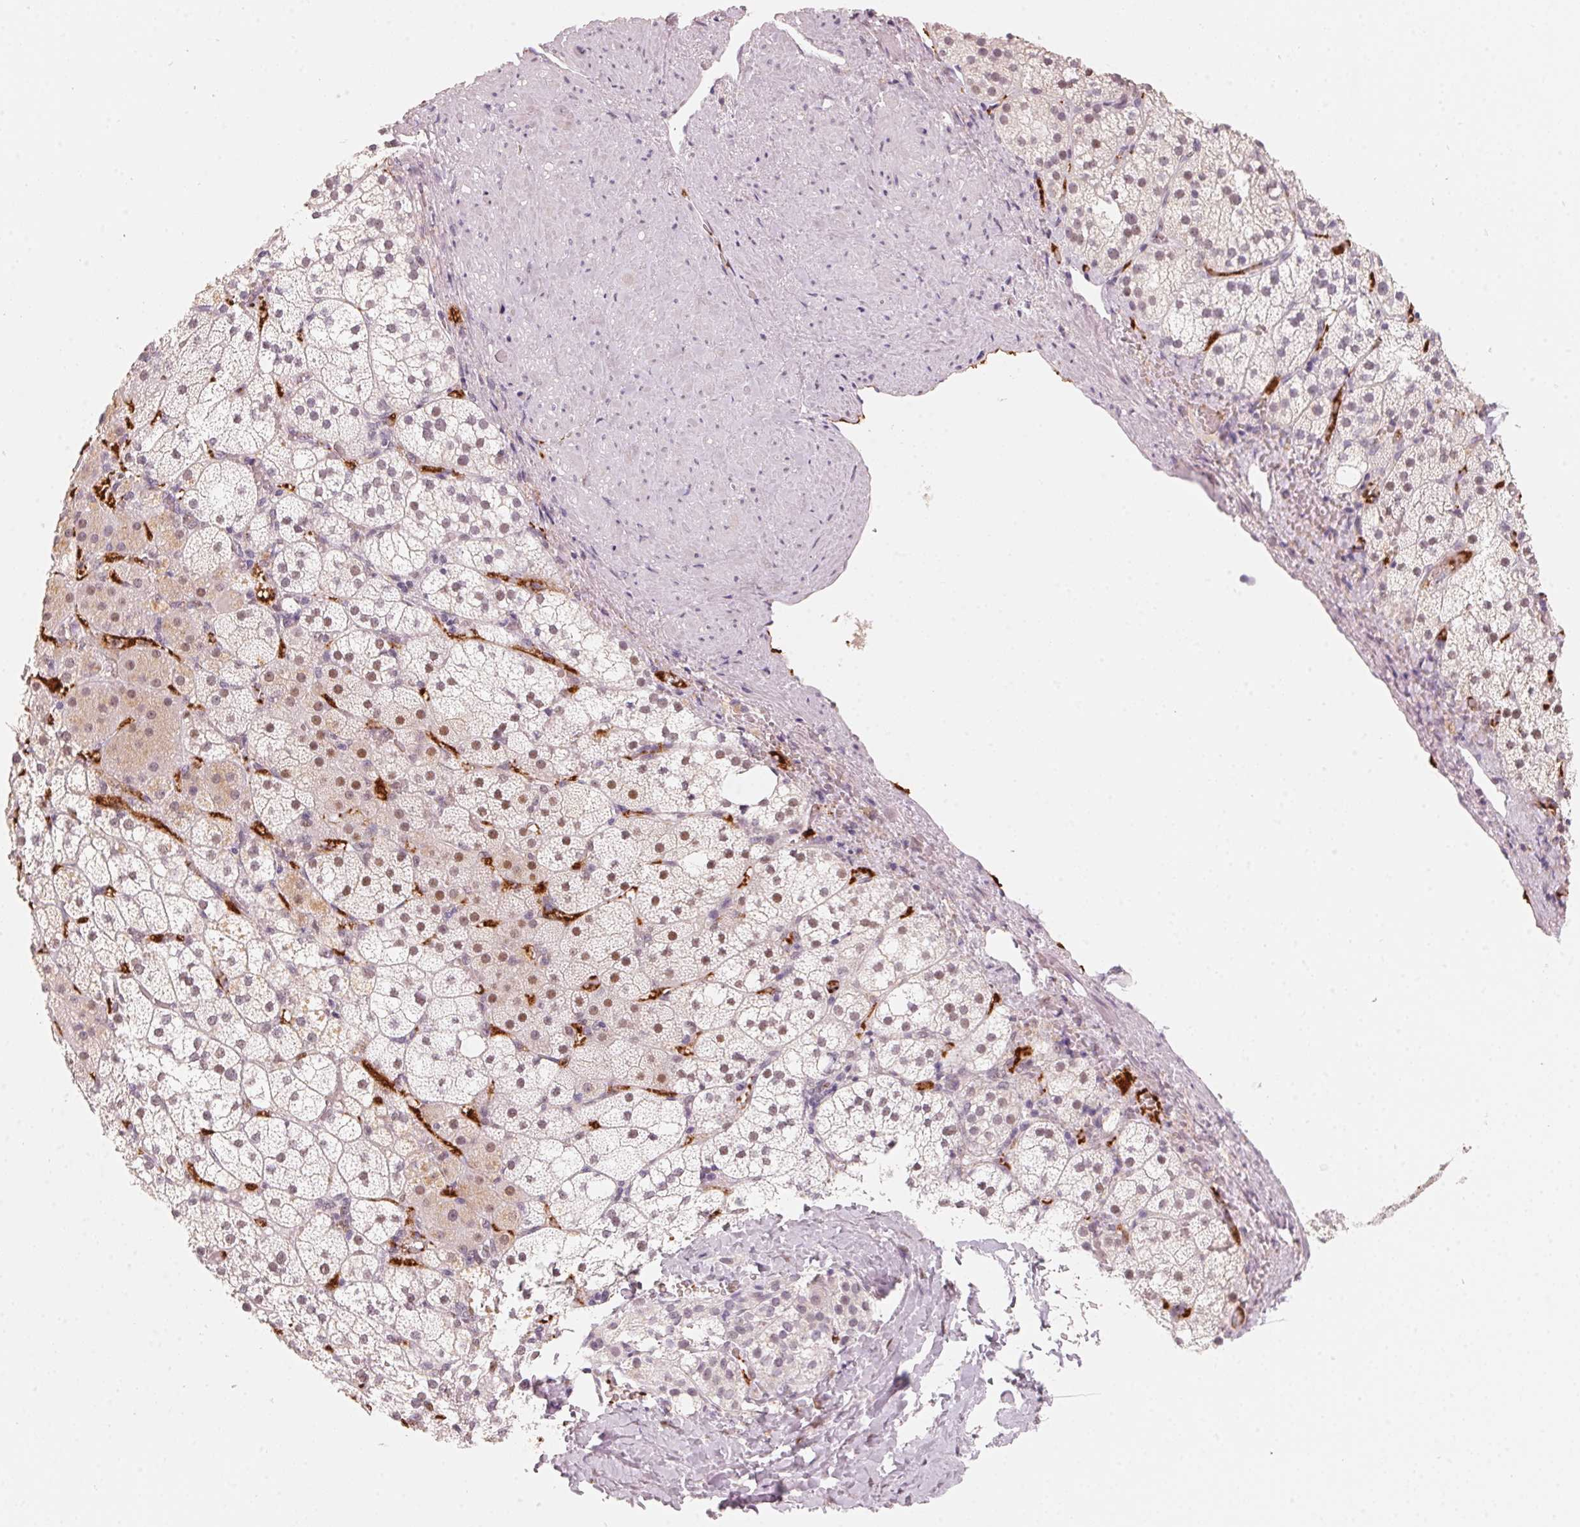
{"staining": {"intensity": "moderate", "quantity": ">75%", "location": "nuclear"}, "tissue": "adrenal gland", "cell_type": "Glandular cells", "image_type": "normal", "snomed": [{"axis": "morphology", "description": "Normal tissue, NOS"}, {"axis": "topography", "description": "Adrenal gland"}], "caption": "Immunohistochemical staining of normal adrenal gland reveals >75% levels of moderate nuclear protein expression in about >75% of glandular cells.", "gene": "ARHGAP22", "patient": {"sex": "male", "age": 53}}